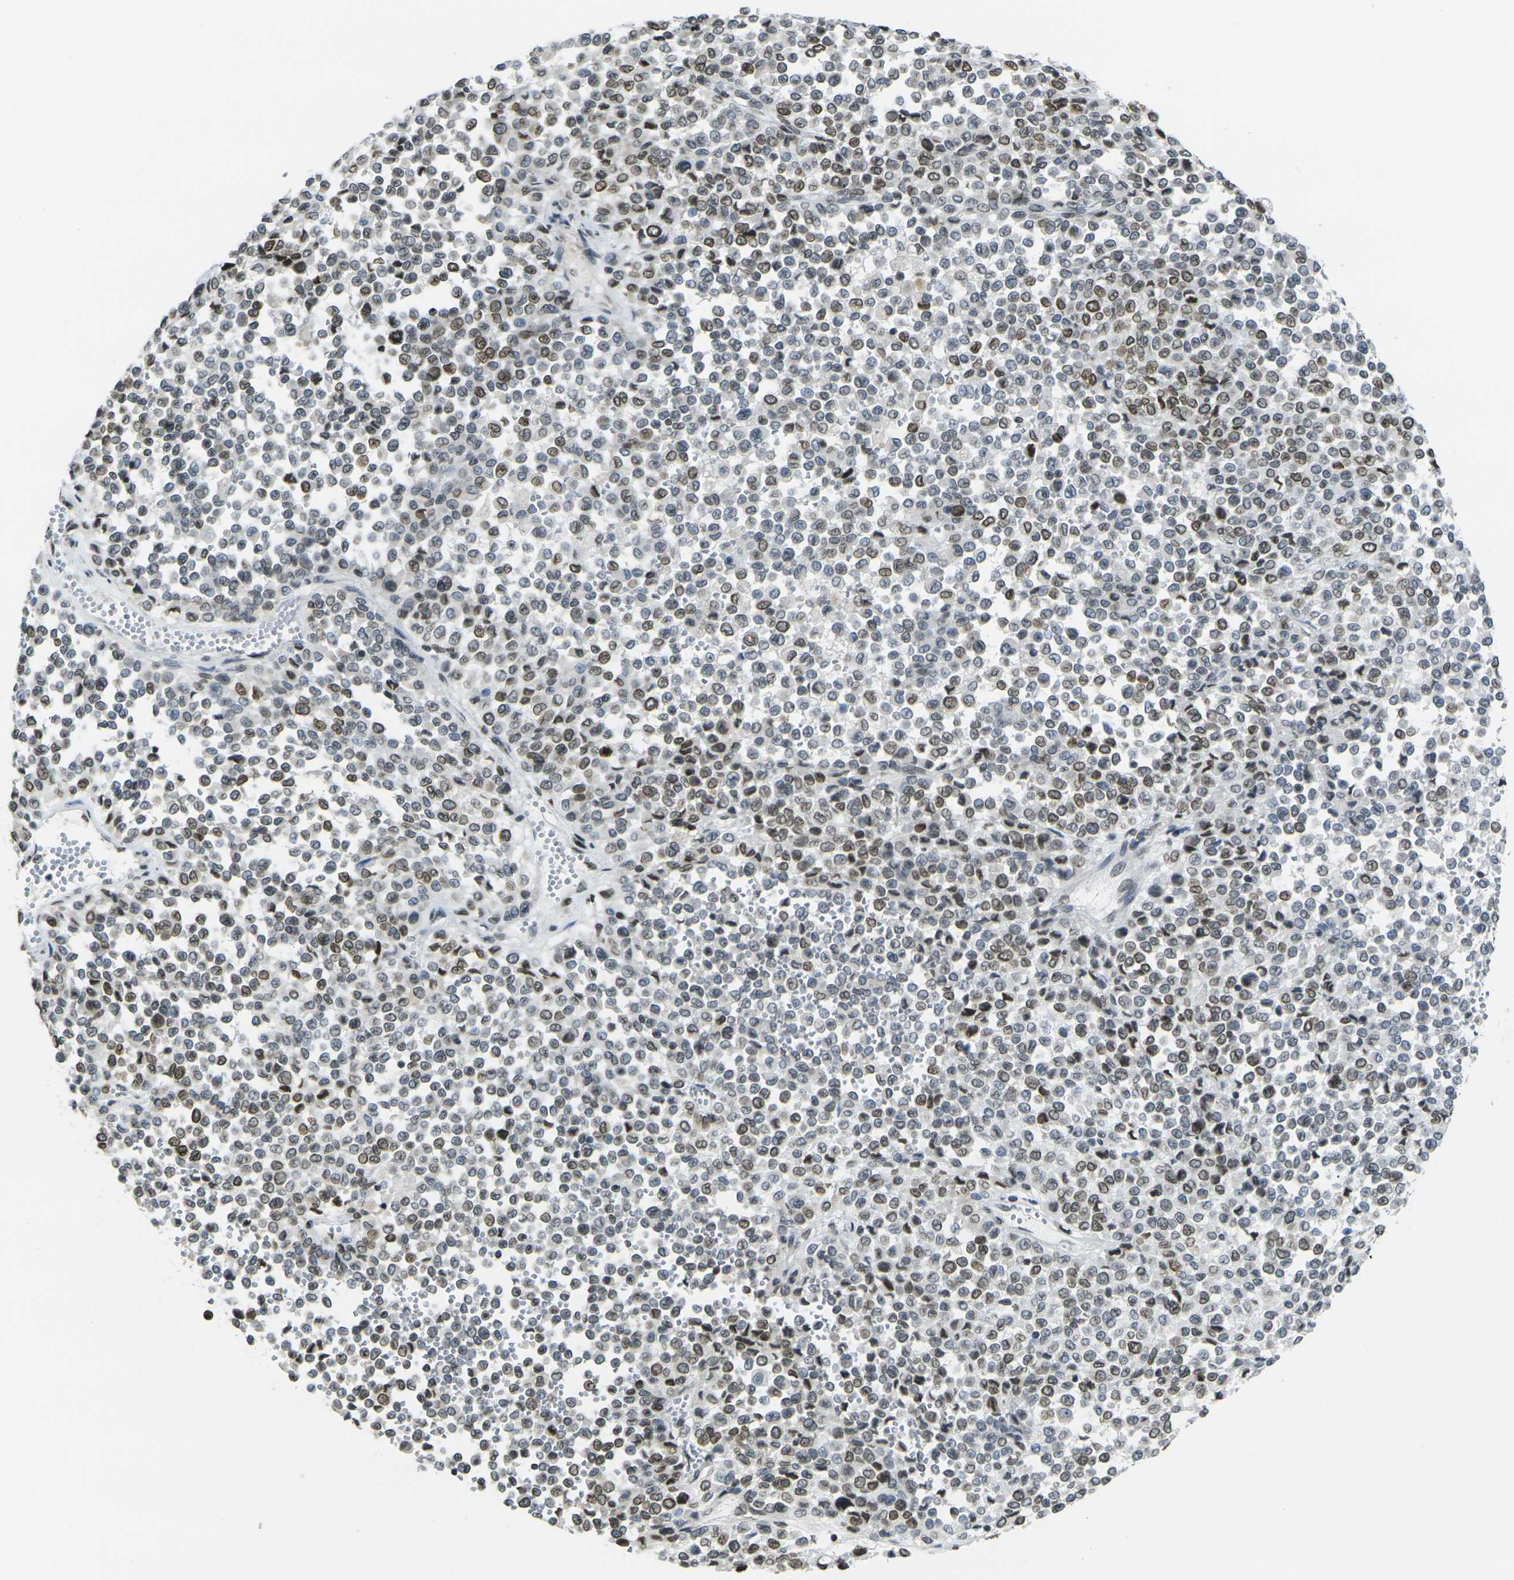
{"staining": {"intensity": "moderate", "quantity": "25%-75%", "location": "cytoplasmic/membranous,nuclear"}, "tissue": "melanoma", "cell_type": "Tumor cells", "image_type": "cancer", "snomed": [{"axis": "morphology", "description": "Malignant melanoma, Metastatic site"}, {"axis": "topography", "description": "Pancreas"}], "caption": "Malignant melanoma (metastatic site) tissue exhibits moderate cytoplasmic/membranous and nuclear positivity in approximately 25%-75% of tumor cells, visualized by immunohistochemistry.", "gene": "BRDT", "patient": {"sex": "female", "age": 30}}